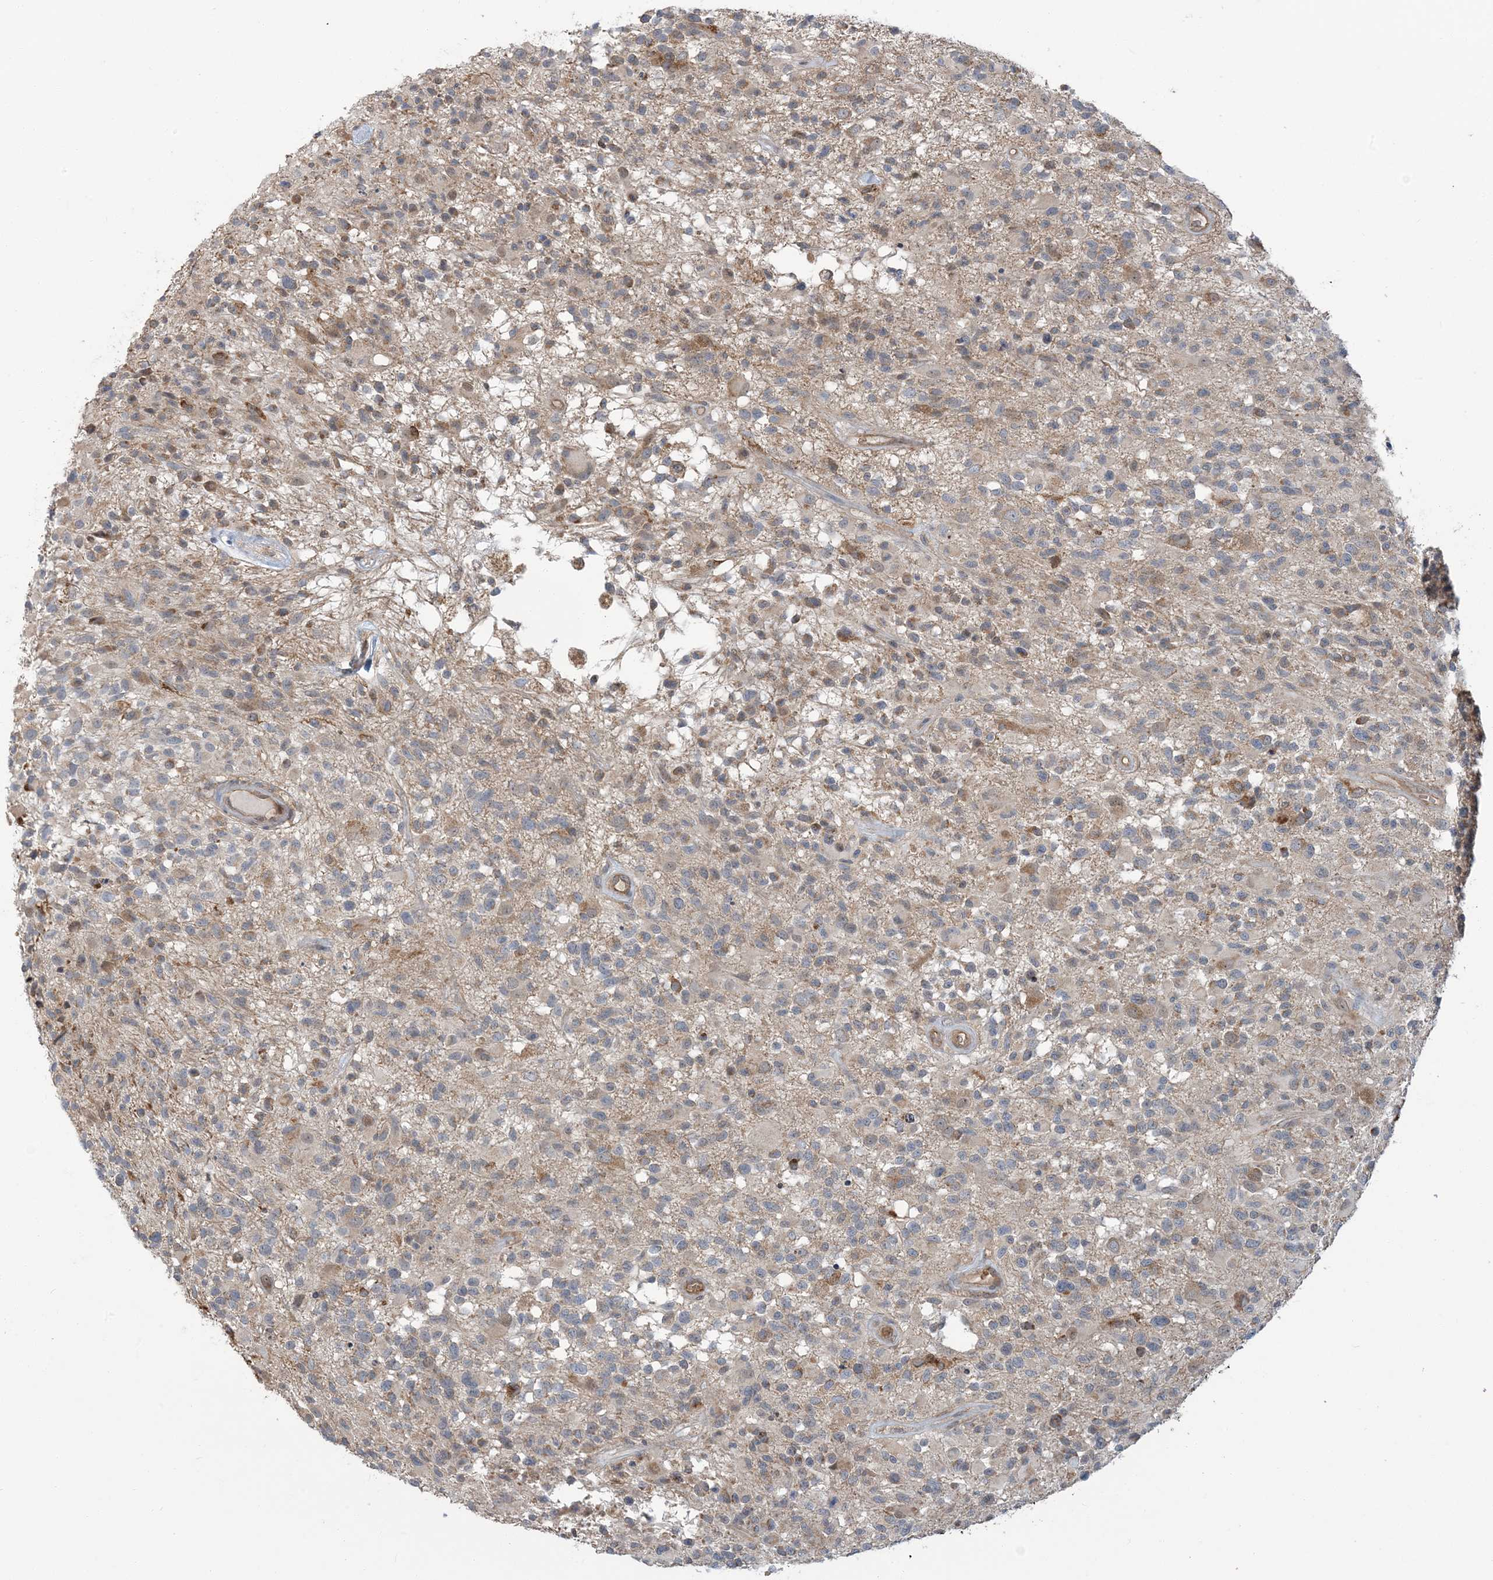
{"staining": {"intensity": "weak", "quantity": "<25%", "location": "cytoplasmic/membranous"}, "tissue": "glioma", "cell_type": "Tumor cells", "image_type": "cancer", "snomed": [{"axis": "morphology", "description": "Glioma, malignant, High grade"}, {"axis": "morphology", "description": "Glioblastoma, NOS"}, {"axis": "topography", "description": "Brain"}], "caption": "The histopathology image exhibits no staining of tumor cells in glioblastoma. (DAB (3,3'-diaminobenzidine) immunohistochemistry with hematoxylin counter stain).", "gene": "ERI2", "patient": {"sex": "male", "age": 60}}